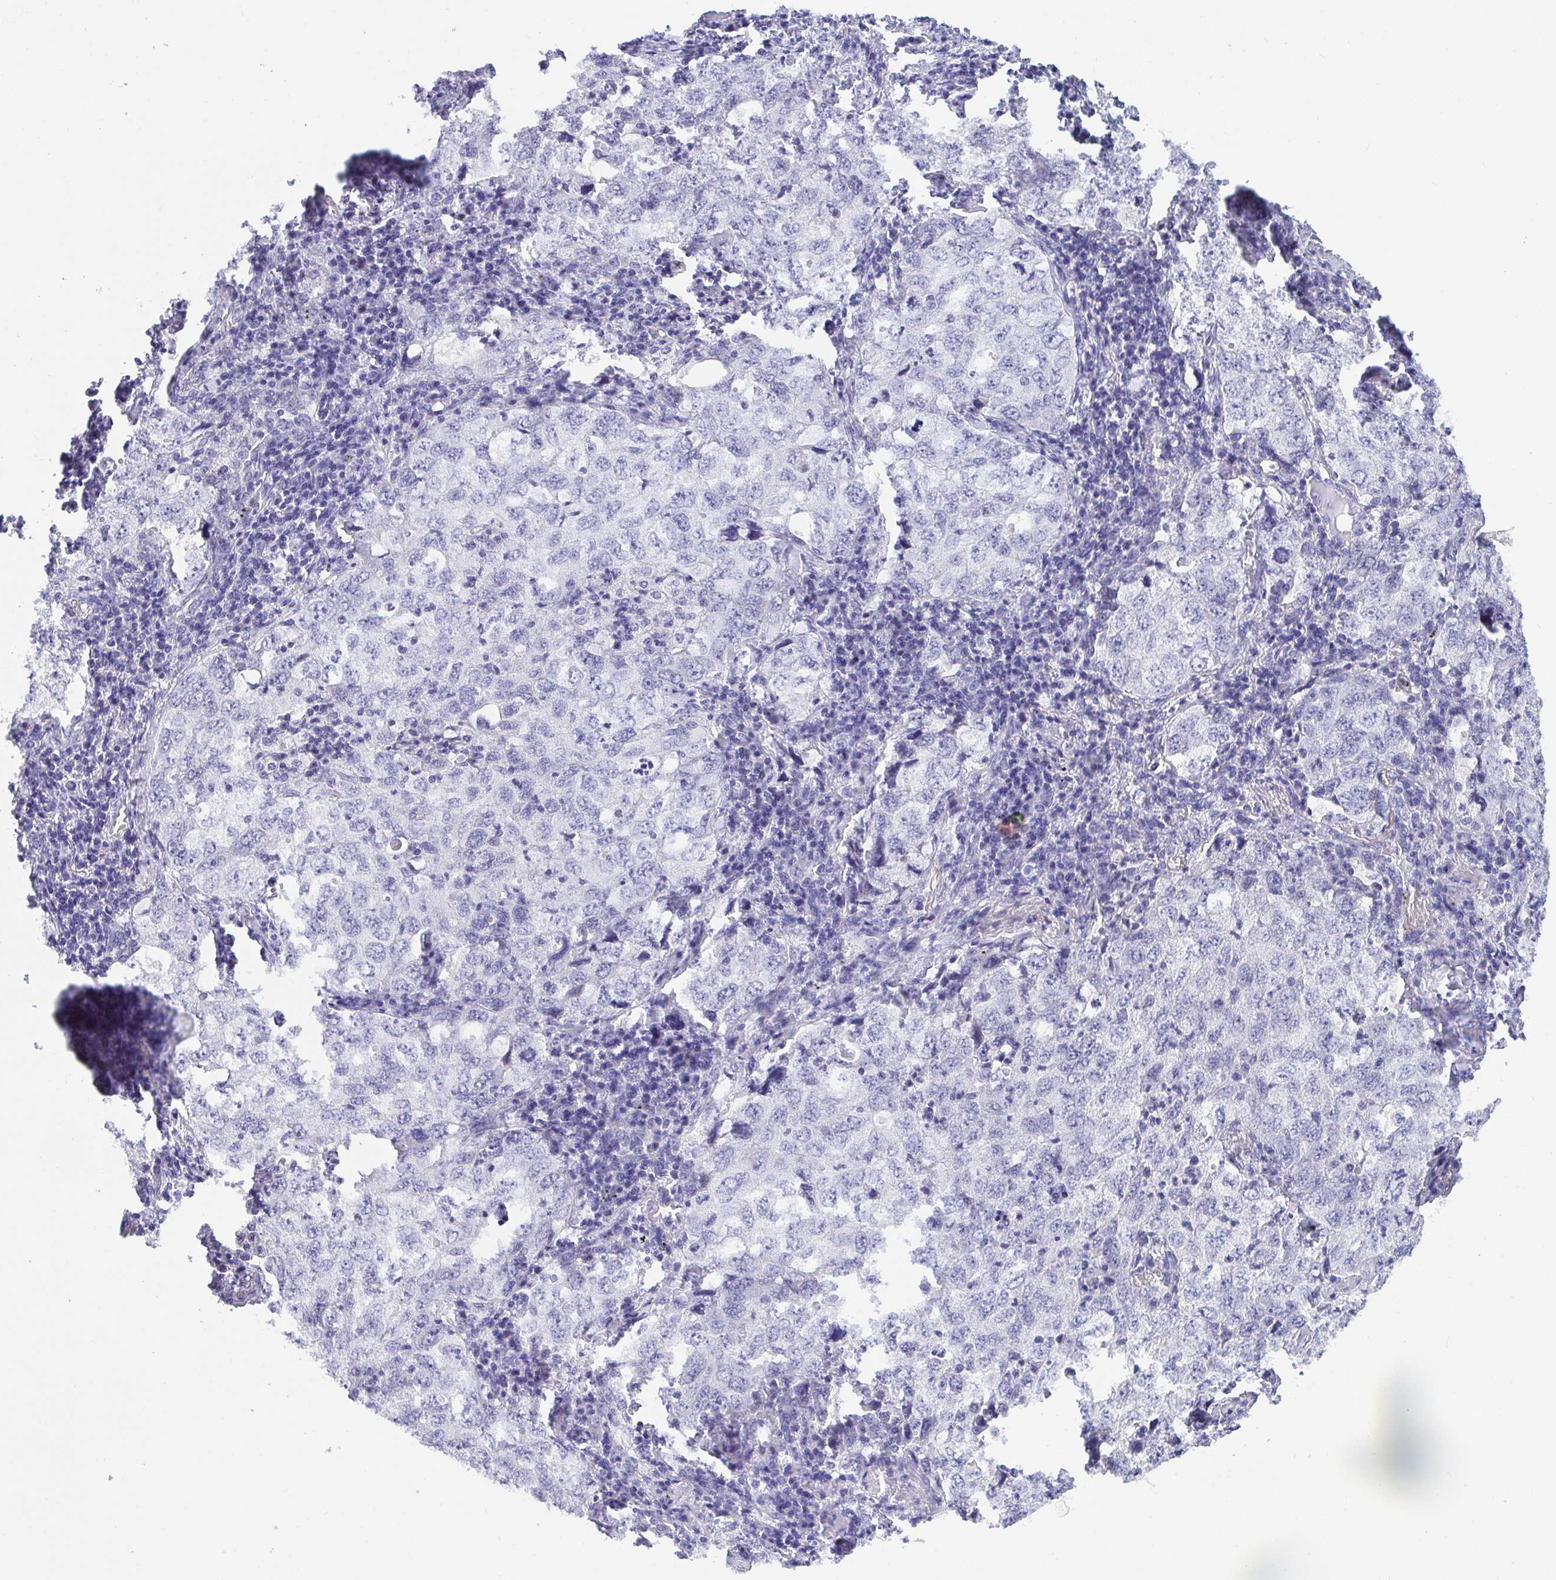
{"staining": {"intensity": "negative", "quantity": "none", "location": "none"}, "tissue": "lung cancer", "cell_type": "Tumor cells", "image_type": "cancer", "snomed": [{"axis": "morphology", "description": "Adenocarcinoma, NOS"}, {"axis": "topography", "description": "Lung"}], "caption": "Tumor cells are negative for brown protein staining in adenocarcinoma (lung).", "gene": "BMAL2", "patient": {"sex": "female", "age": 57}}